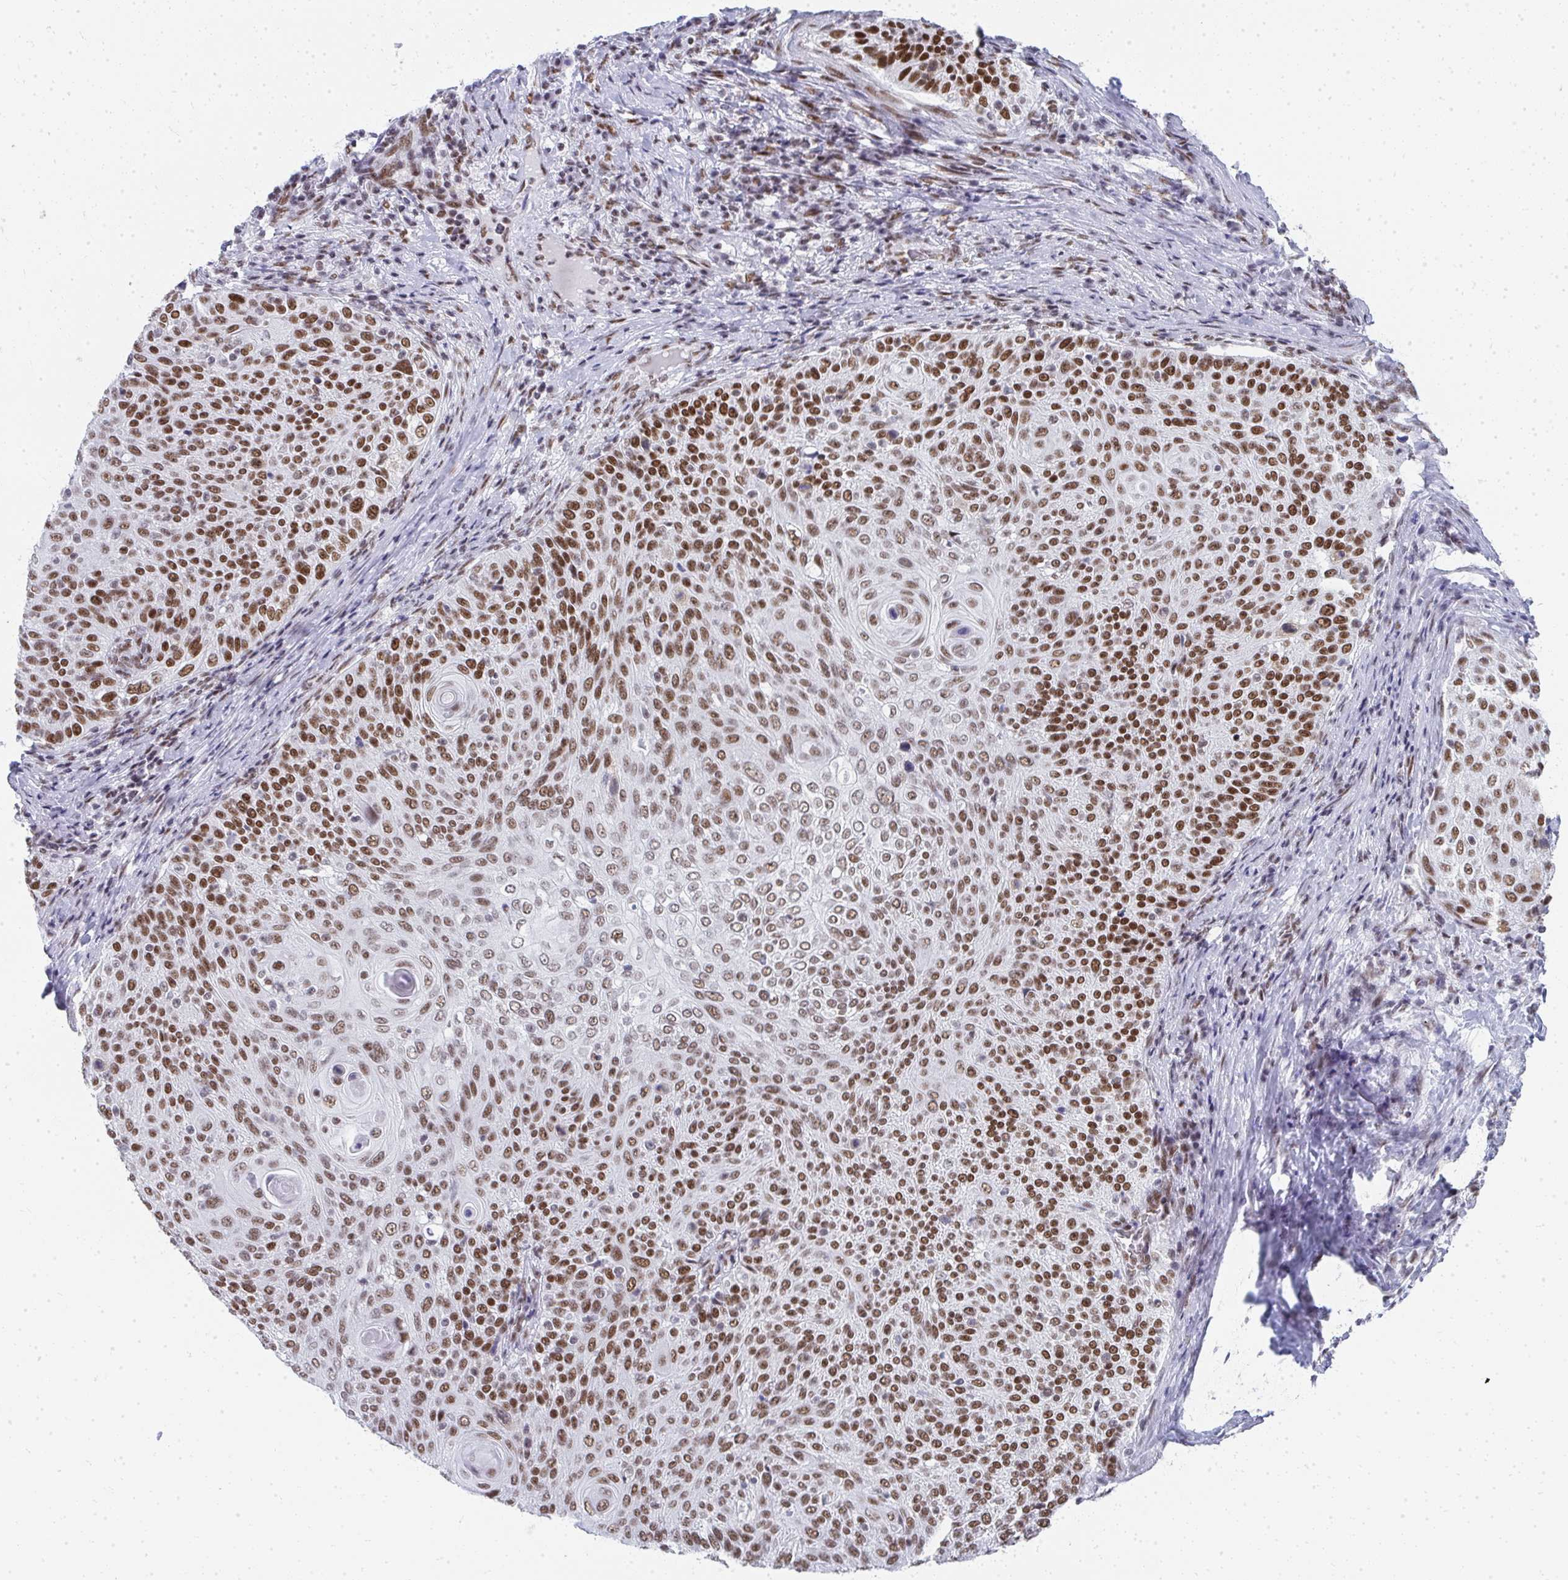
{"staining": {"intensity": "strong", "quantity": "25%-75%", "location": "nuclear"}, "tissue": "cervical cancer", "cell_type": "Tumor cells", "image_type": "cancer", "snomed": [{"axis": "morphology", "description": "Squamous cell carcinoma, NOS"}, {"axis": "topography", "description": "Cervix"}], "caption": "Protein expression analysis of squamous cell carcinoma (cervical) demonstrates strong nuclear staining in about 25%-75% of tumor cells. The protein is stained brown, and the nuclei are stained in blue (DAB (3,3'-diaminobenzidine) IHC with brightfield microscopy, high magnification).", "gene": "CREBBP", "patient": {"sex": "female", "age": 31}}